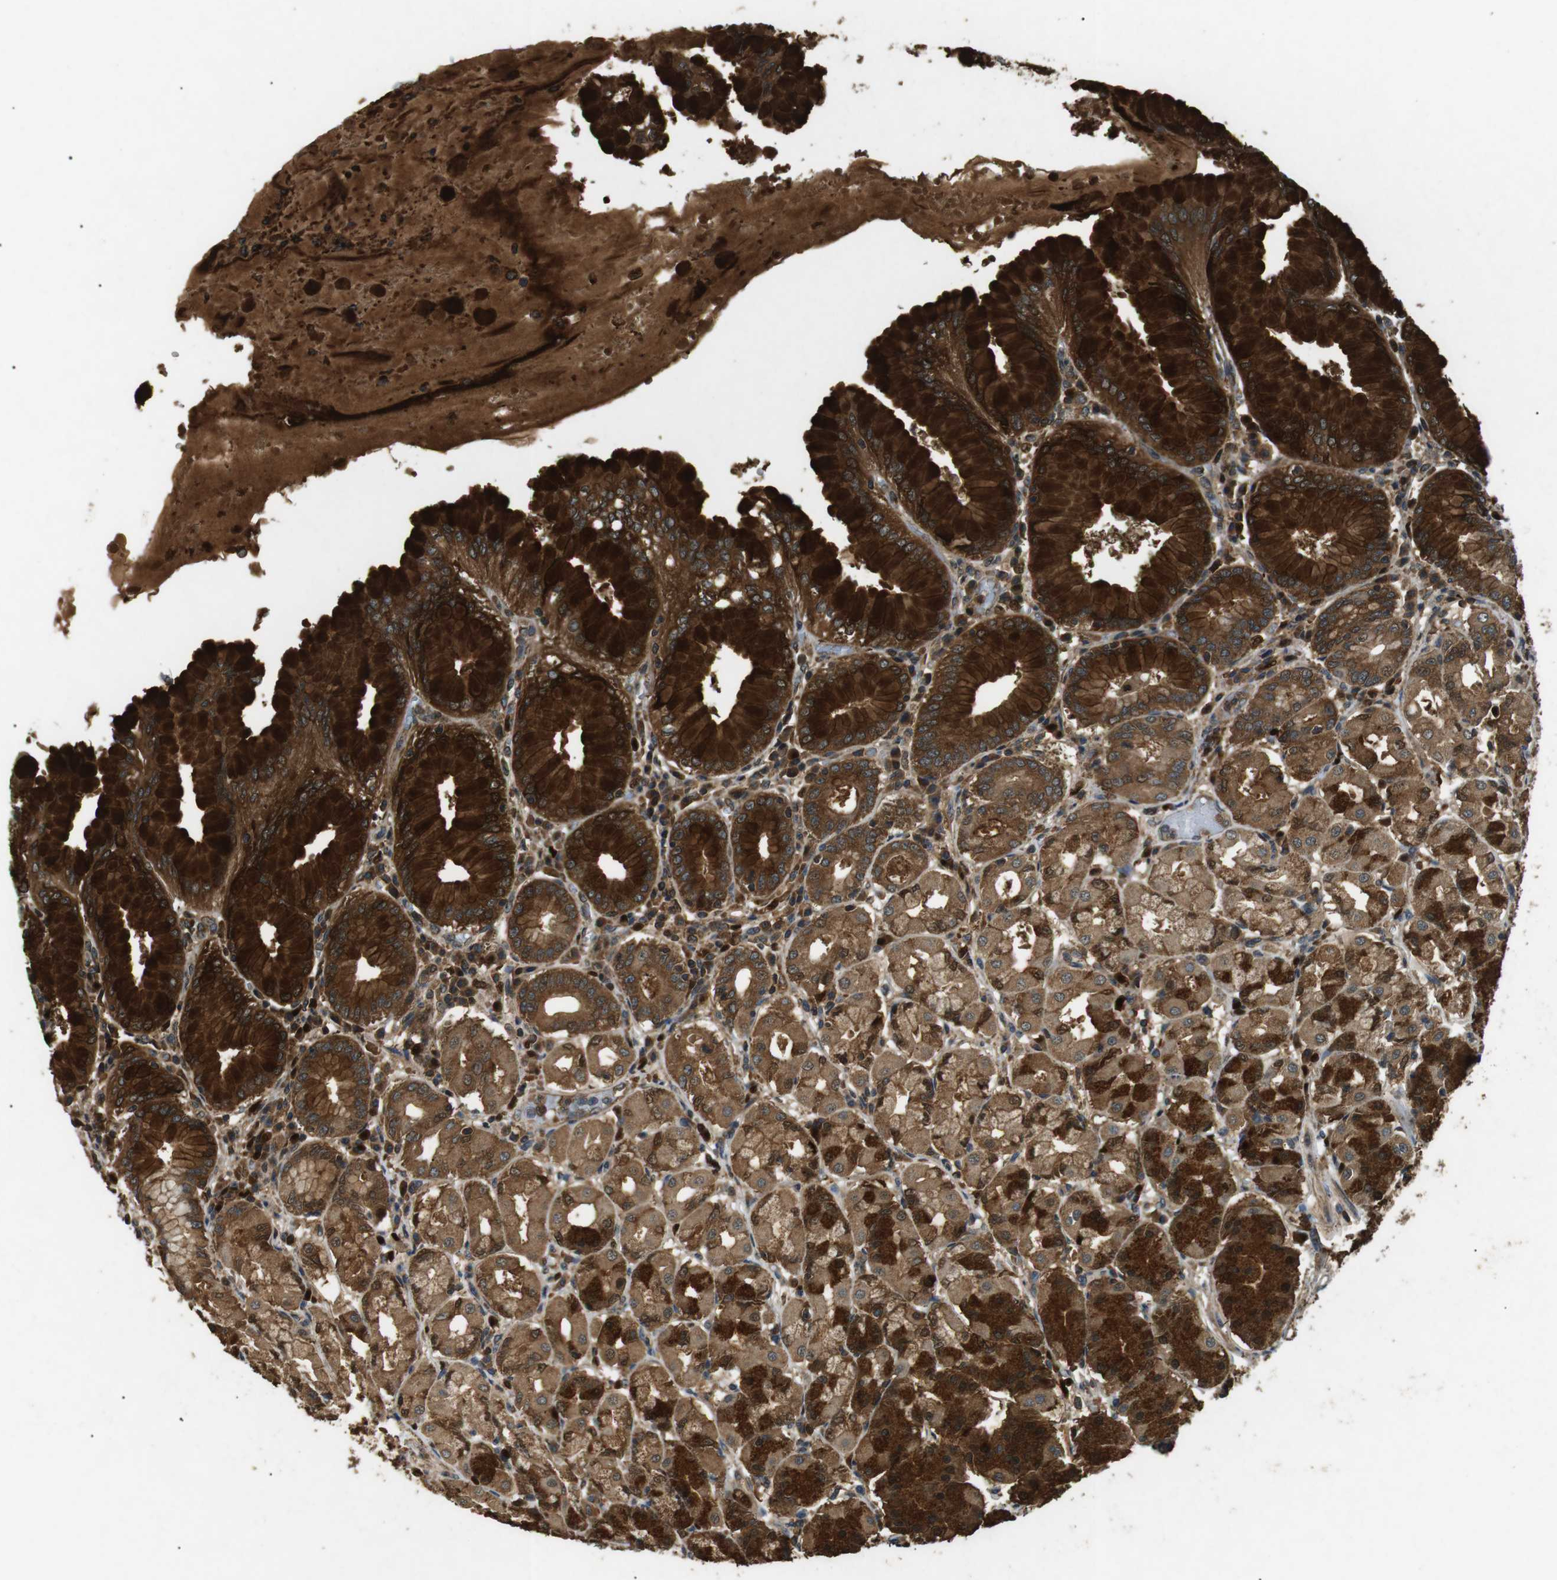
{"staining": {"intensity": "strong", "quantity": ">75%", "location": "cytoplasmic/membranous"}, "tissue": "stomach", "cell_type": "Glandular cells", "image_type": "normal", "snomed": [{"axis": "morphology", "description": "Normal tissue, NOS"}, {"axis": "topography", "description": "Stomach"}, {"axis": "topography", "description": "Stomach, lower"}], "caption": "Human stomach stained with a brown dye shows strong cytoplasmic/membranous positive positivity in about >75% of glandular cells.", "gene": "TBC1D15", "patient": {"sex": "female", "age": 56}}